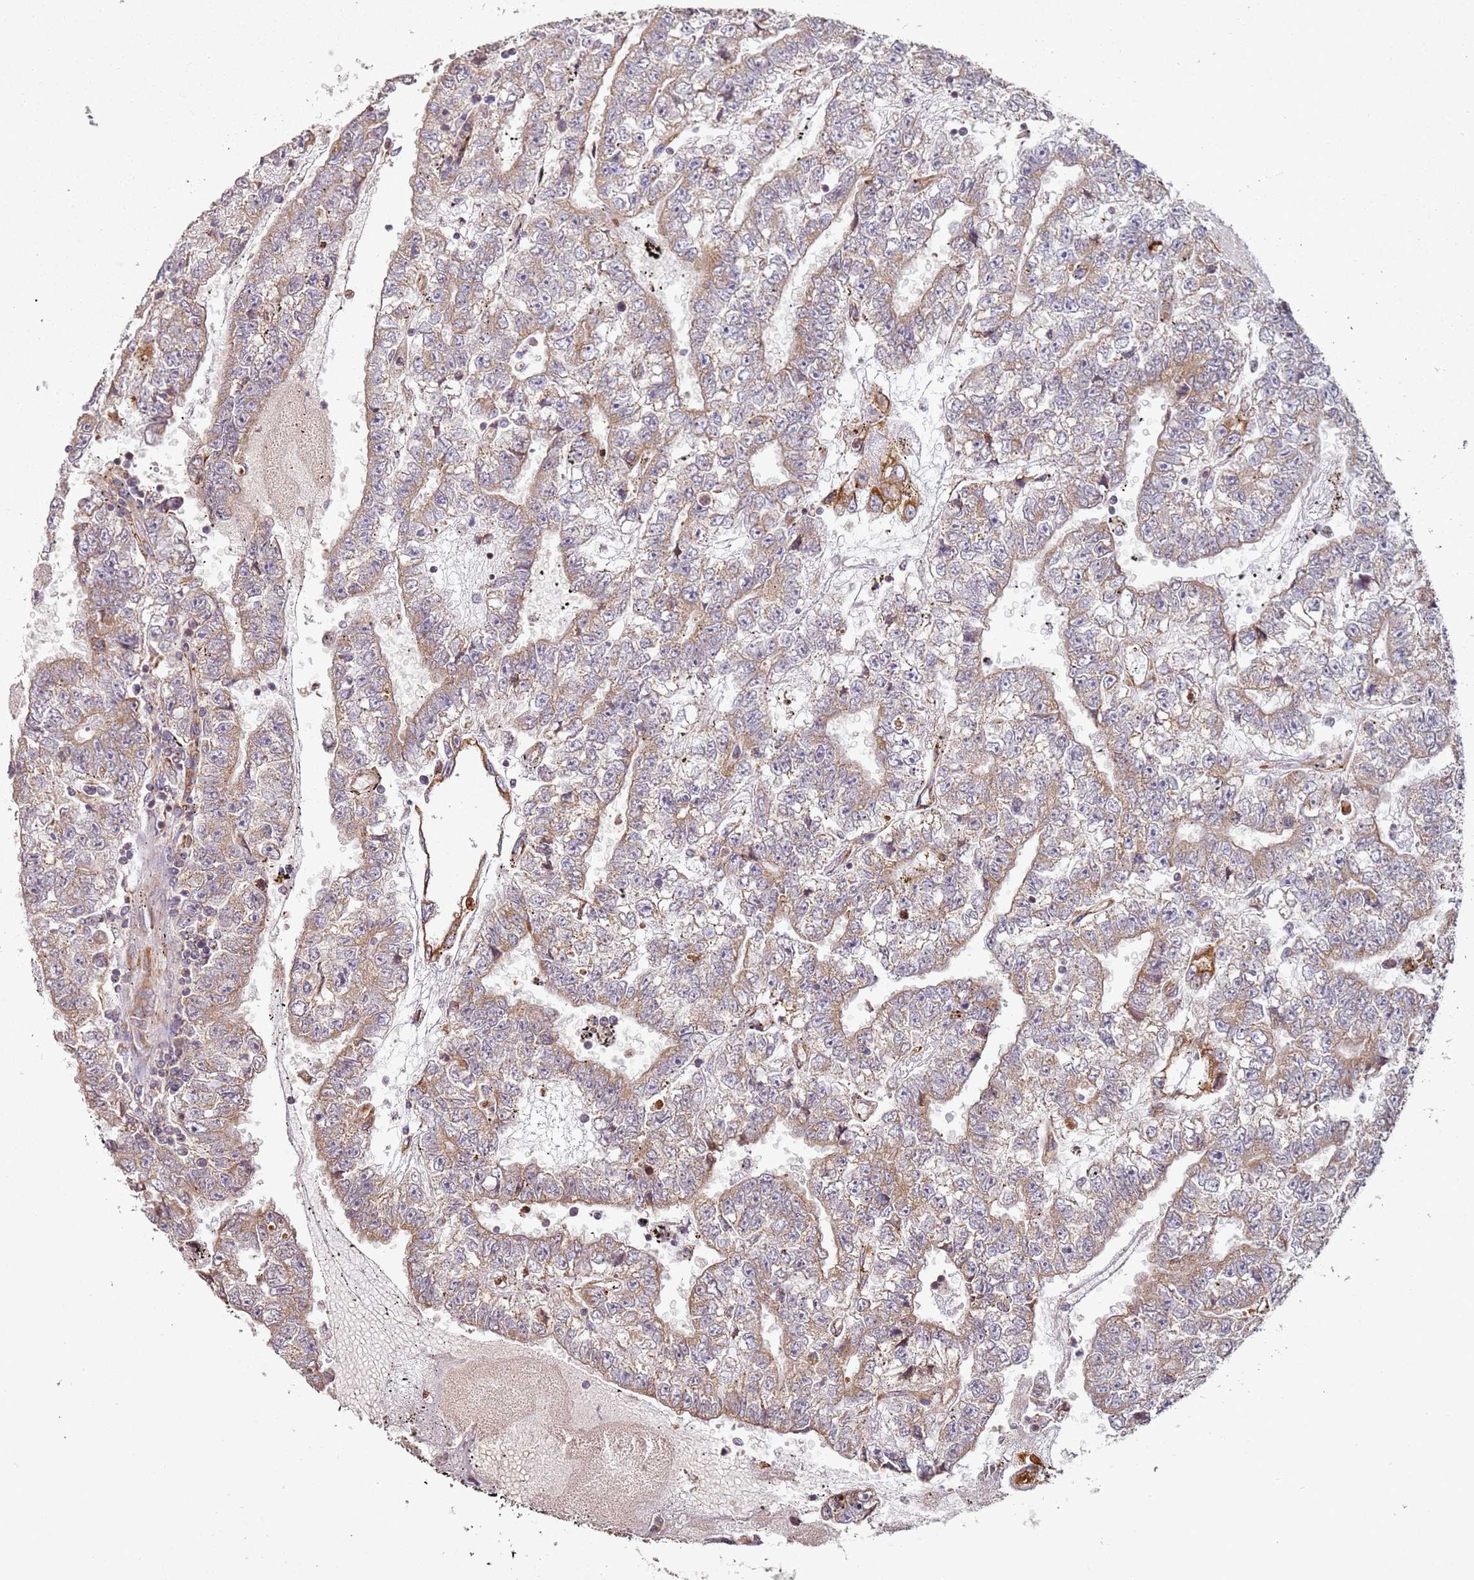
{"staining": {"intensity": "moderate", "quantity": ">75%", "location": "cytoplasmic/membranous"}, "tissue": "testis cancer", "cell_type": "Tumor cells", "image_type": "cancer", "snomed": [{"axis": "morphology", "description": "Carcinoma, Embryonal, NOS"}, {"axis": "topography", "description": "Testis"}], "caption": "Protein expression analysis of testis cancer (embryonal carcinoma) displays moderate cytoplasmic/membranous staining in about >75% of tumor cells.", "gene": "ARFRP1", "patient": {"sex": "male", "age": 25}}